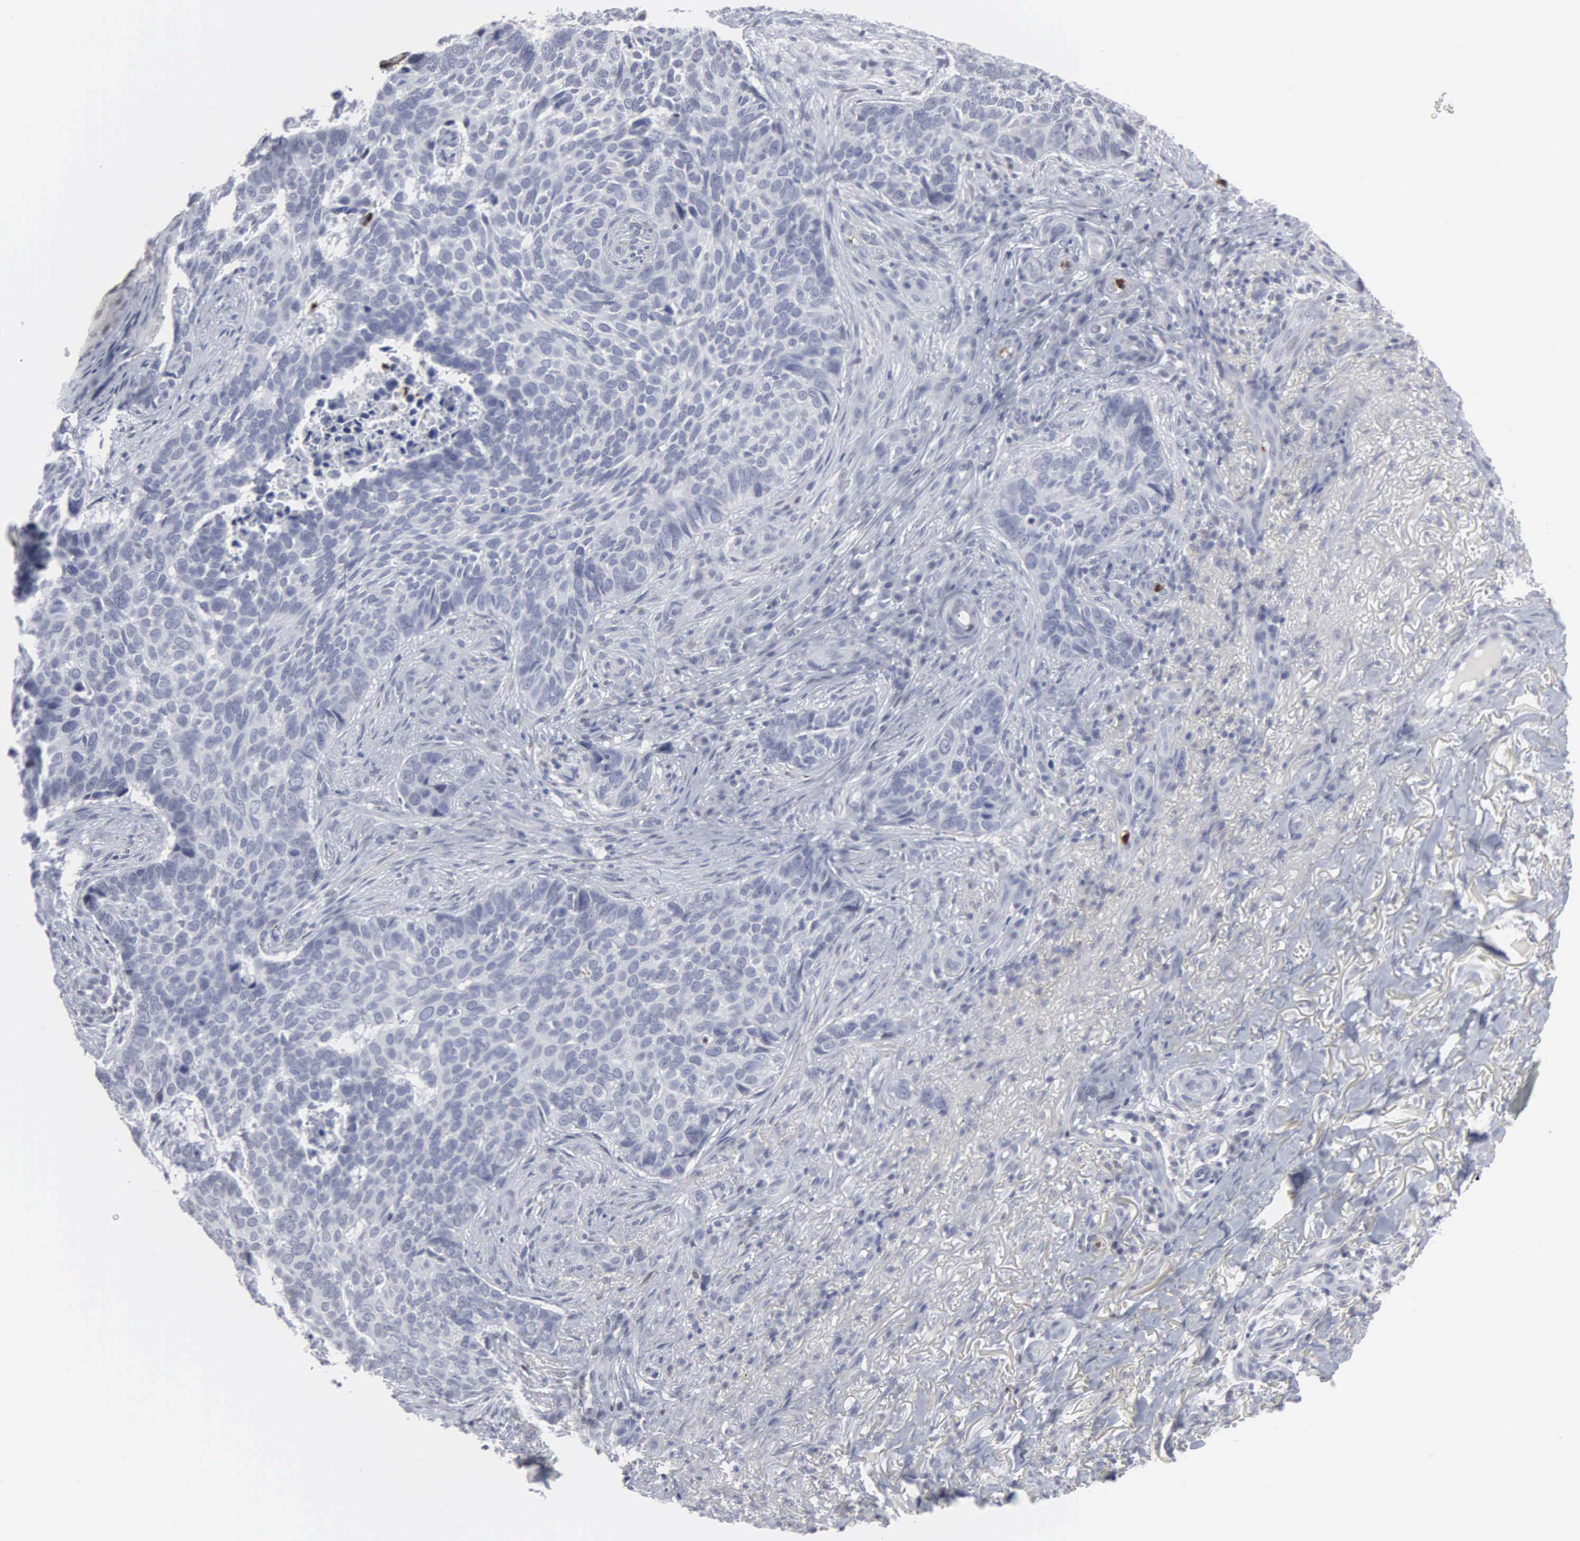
{"staining": {"intensity": "negative", "quantity": "none", "location": "none"}, "tissue": "skin cancer", "cell_type": "Tumor cells", "image_type": "cancer", "snomed": [{"axis": "morphology", "description": "Basal cell carcinoma"}, {"axis": "topography", "description": "Skin"}], "caption": "There is no significant positivity in tumor cells of skin cancer (basal cell carcinoma).", "gene": "SPIN3", "patient": {"sex": "male", "age": 81}}